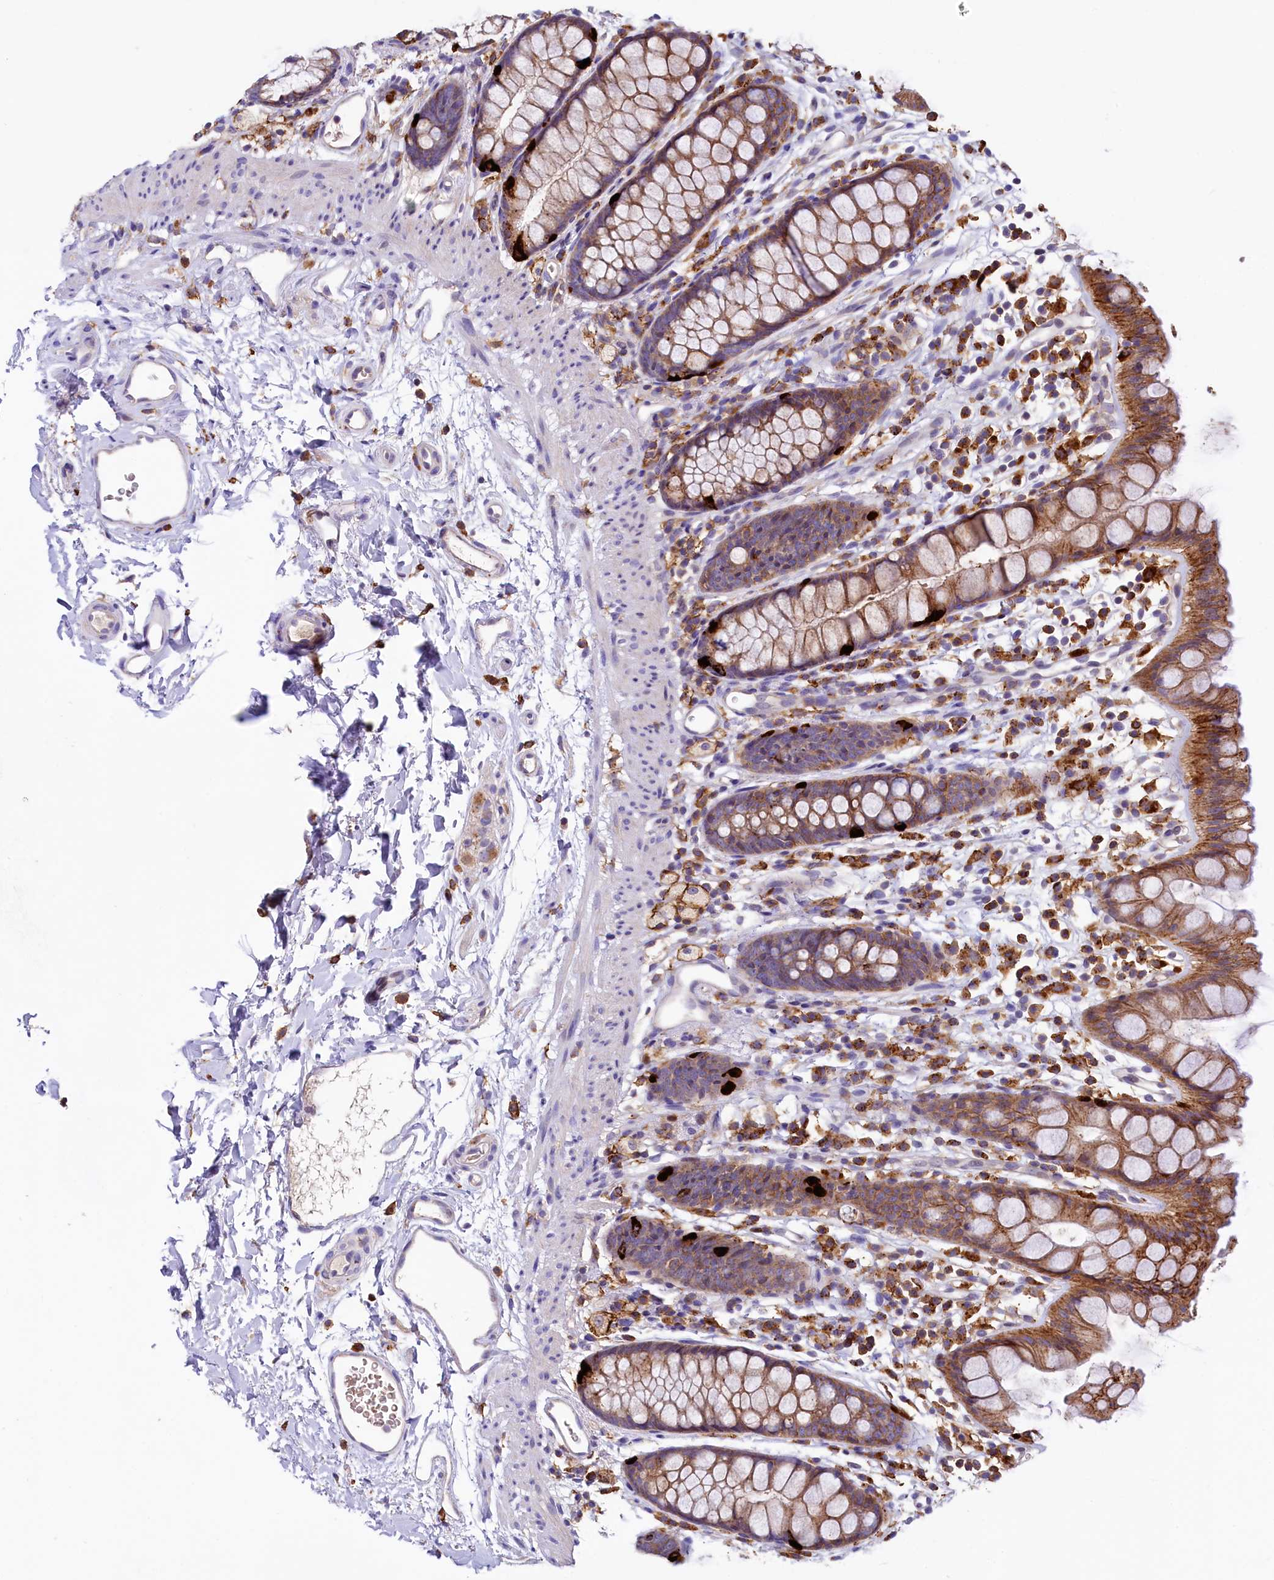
{"staining": {"intensity": "strong", "quantity": "25%-75%", "location": "cytoplasmic/membranous"}, "tissue": "rectum", "cell_type": "Glandular cells", "image_type": "normal", "snomed": [{"axis": "morphology", "description": "Normal tissue, NOS"}, {"axis": "topography", "description": "Rectum"}], "caption": "Immunohistochemistry (IHC) image of benign human rectum stained for a protein (brown), which displays high levels of strong cytoplasmic/membranous staining in approximately 25%-75% of glandular cells.", "gene": "HPS6", "patient": {"sex": "female", "age": 65}}